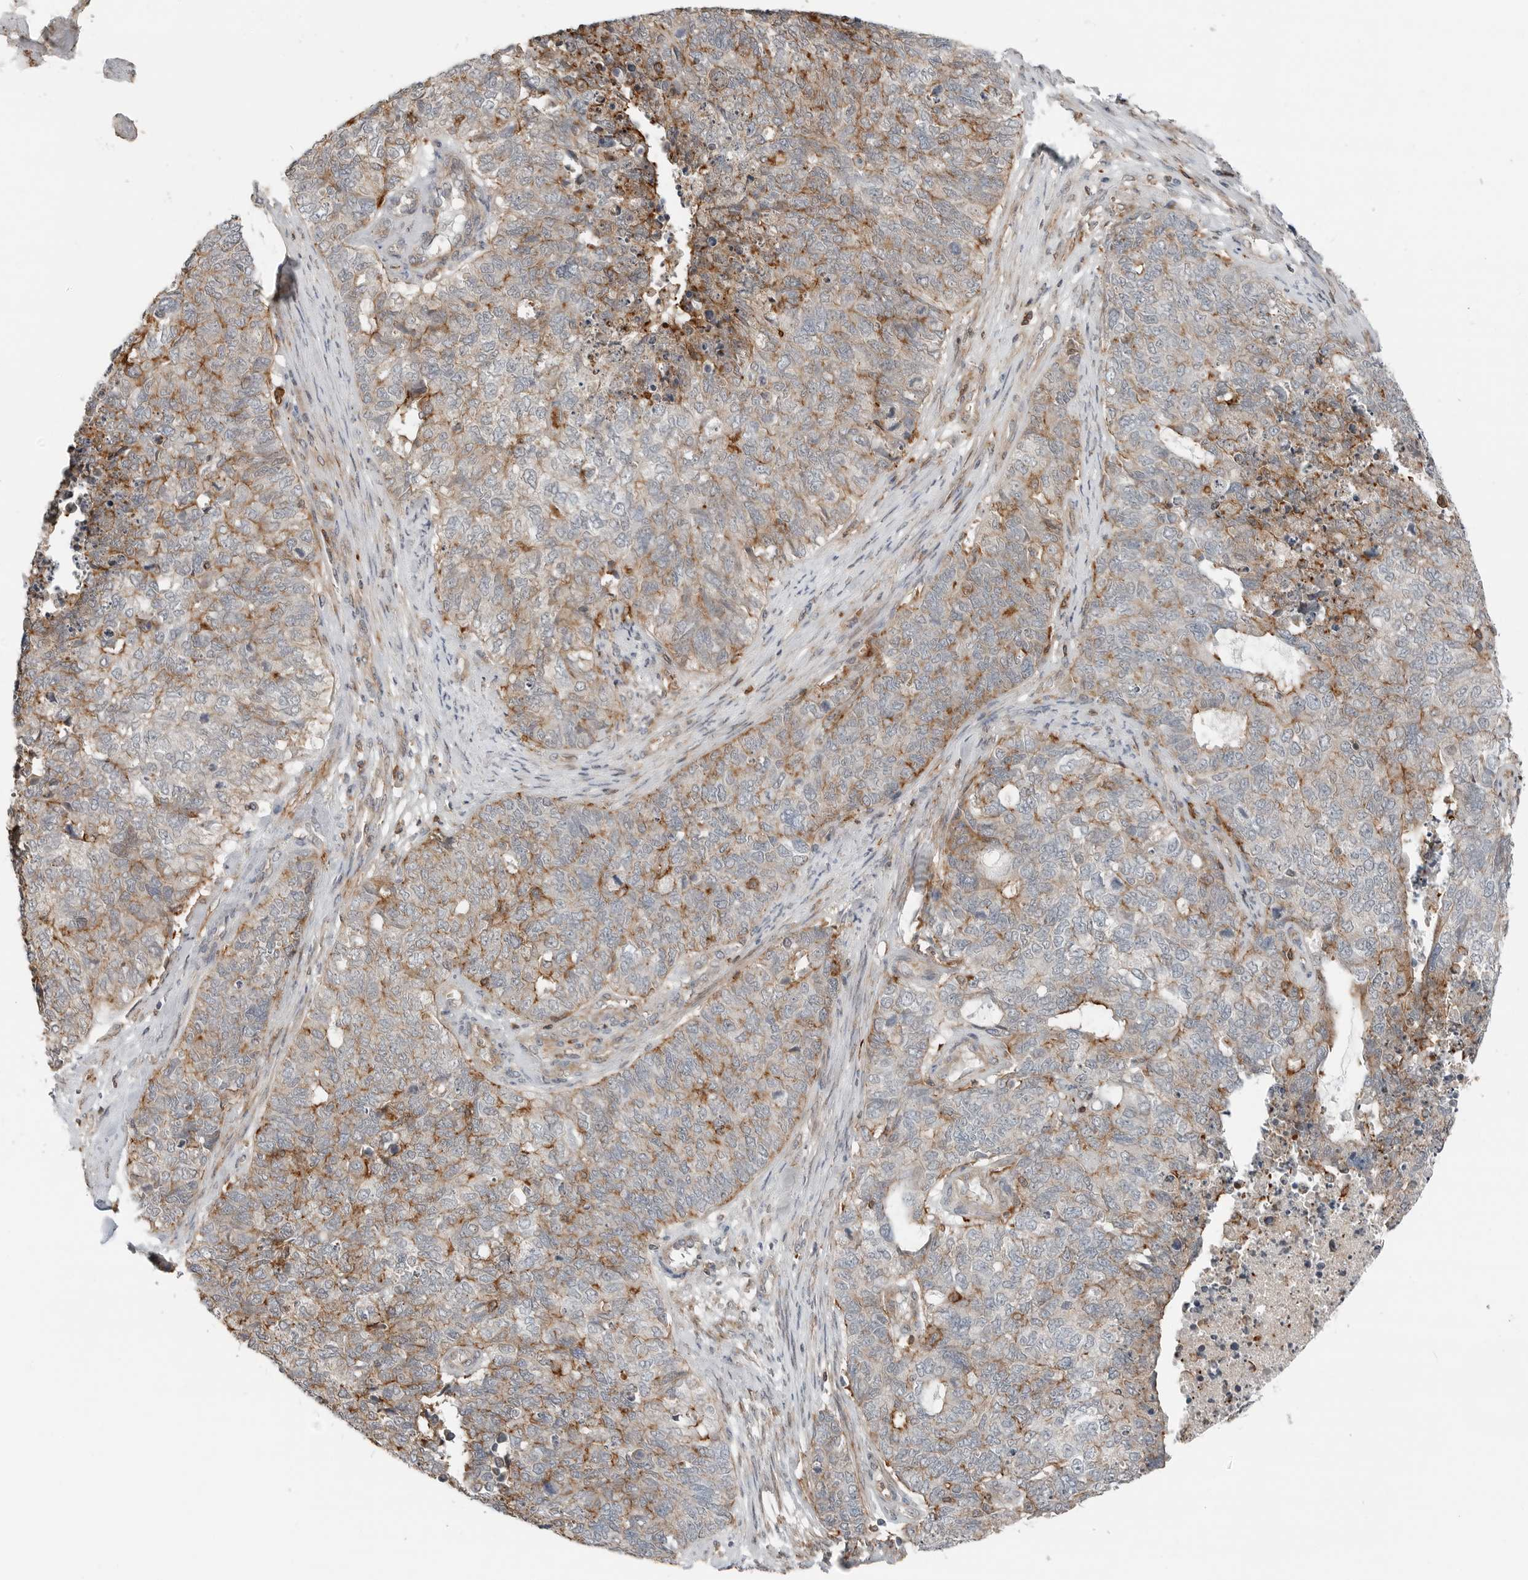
{"staining": {"intensity": "moderate", "quantity": "<25%", "location": "cytoplasmic/membranous"}, "tissue": "cervical cancer", "cell_type": "Tumor cells", "image_type": "cancer", "snomed": [{"axis": "morphology", "description": "Squamous cell carcinoma, NOS"}, {"axis": "topography", "description": "Cervix"}], "caption": "Approximately <25% of tumor cells in human cervical cancer display moderate cytoplasmic/membranous protein expression as visualized by brown immunohistochemical staining.", "gene": "LEFTY2", "patient": {"sex": "female", "age": 63}}